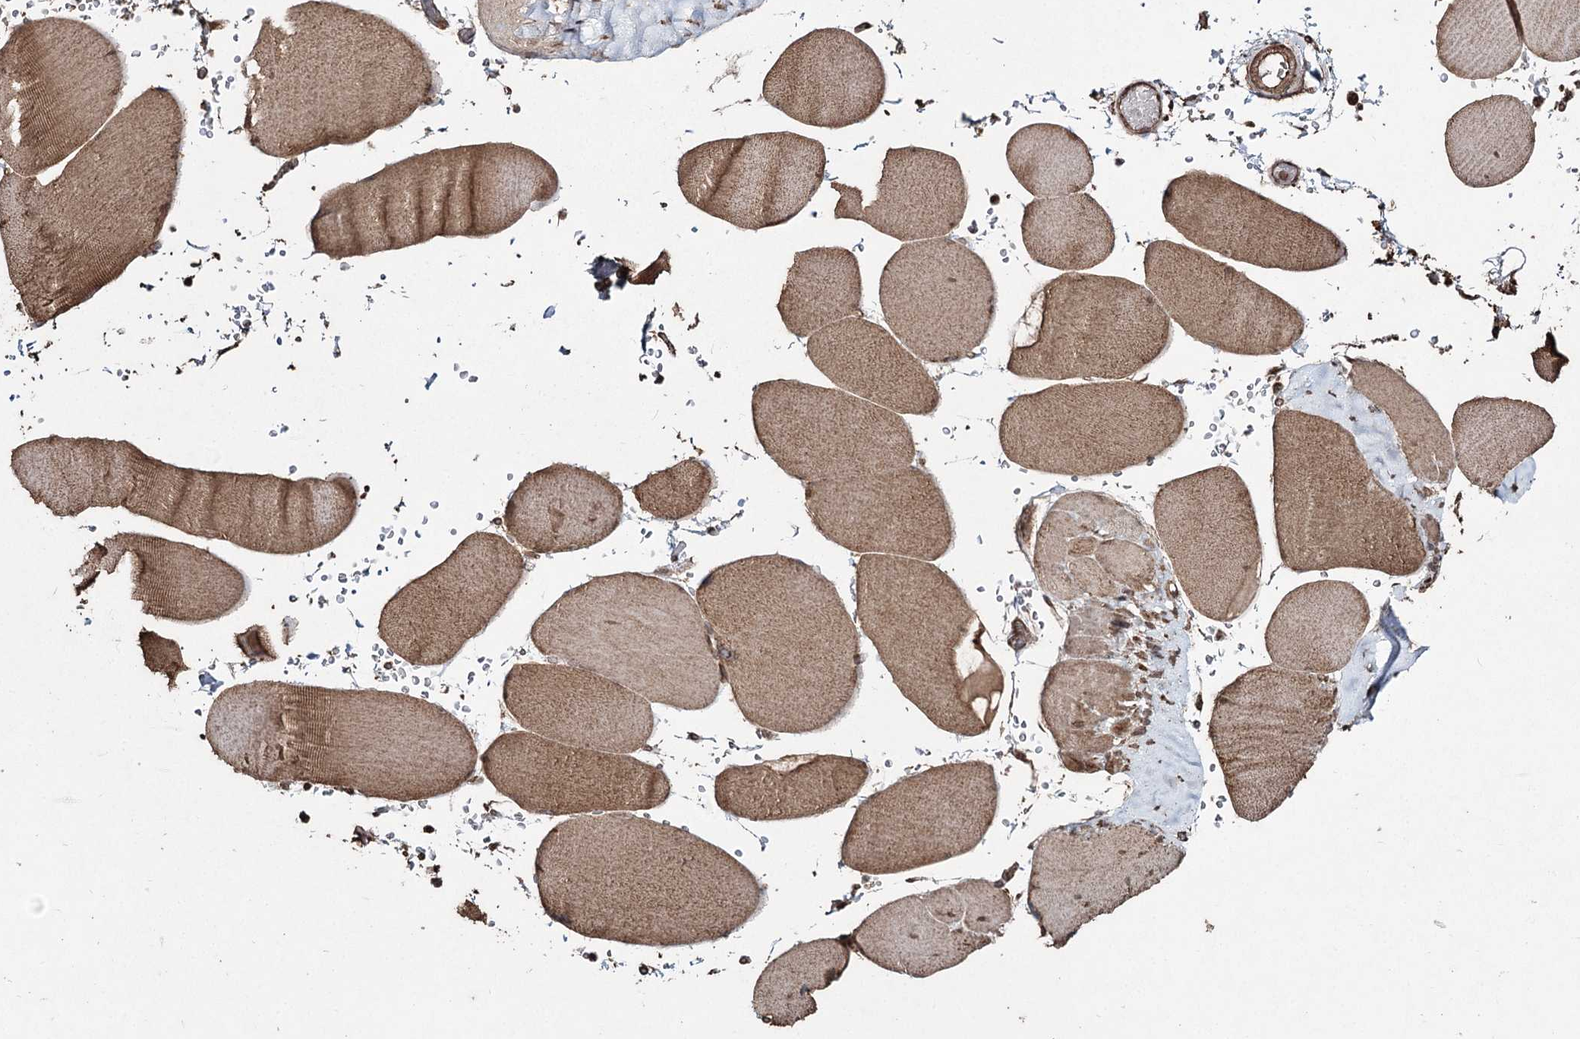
{"staining": {"intensity": "moderate", "quantity": "25%-75%", "location": "cytoplasmic/membranous"}, "tissue": "skeletal muscle", "cell_type": "Myocytes", "image_type": "normal", "snomed": [{"axis": "morphology", "description": "Normal tissue, NOS"}, {"axis": "topography", "description": "Skeletal muscle"}, {"axis": "topography", "description": "Head-Neck"}], "caption": "Protein staining by immunohistochemistry (IHC) demonstrates moderate cytoplasmic/membranous expression in approximately 25%-75% of myocytes in benign skeletal muscle.", "gene": "SLF2", "patient": {"sex": "male", "age": 66}}